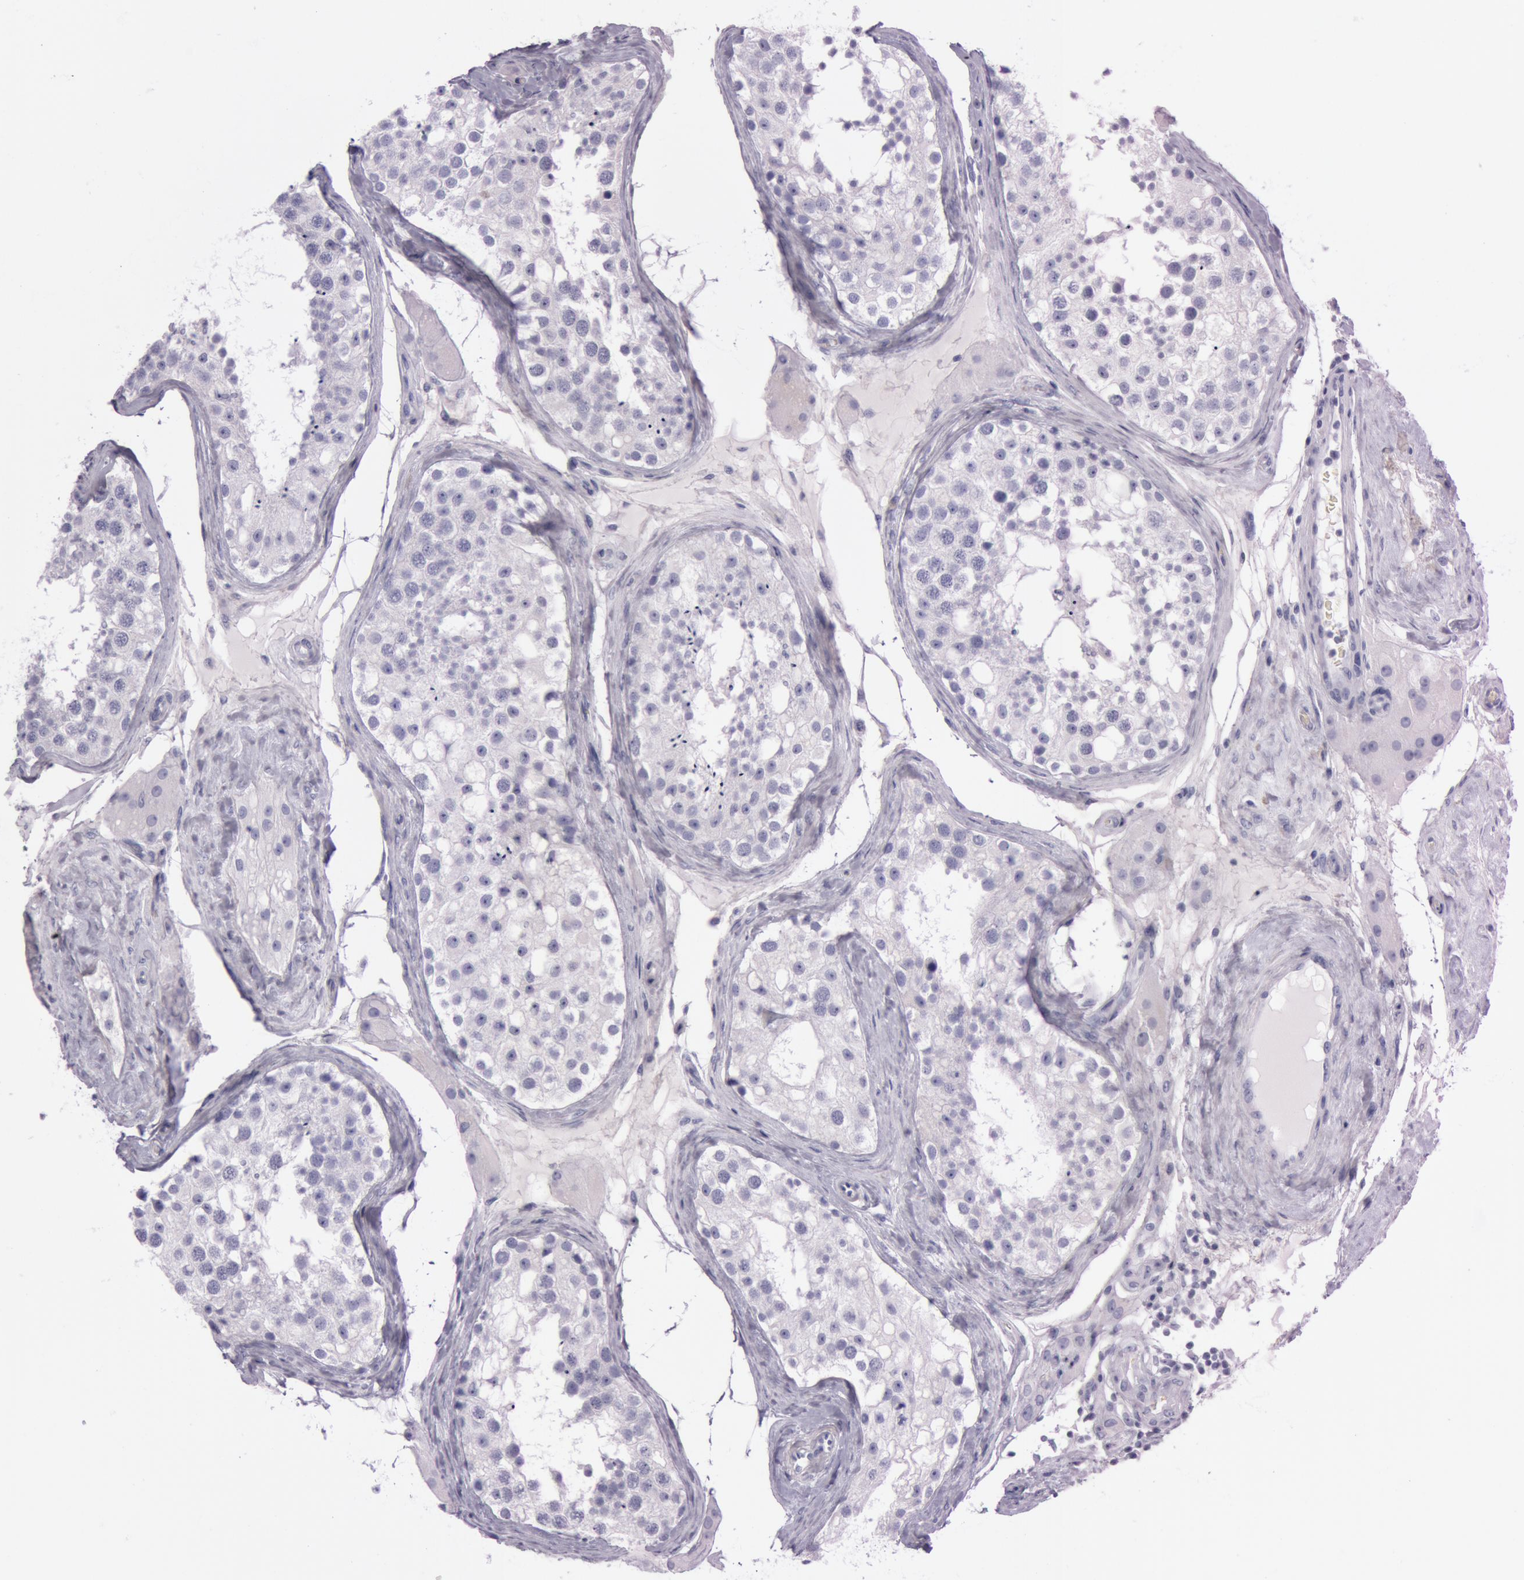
{"staining": {"intensity": "negative", "quantity": "none", "location": "none"}, "tissue": "testis", "cell_type": "Cells in seminiferous ducts", "image_type": "normal", "snomed": [{"axis": "morphology", "description": "Normal tissue, NOS"}, {"axis": "topography", "description": "Testis"}], "caption": "Immunohistochemistry of normal human testis displays no positivity in cells in seminiferous ducts.", "gene": "S100A7", "patient": {"sex": "male", "age": 68}}